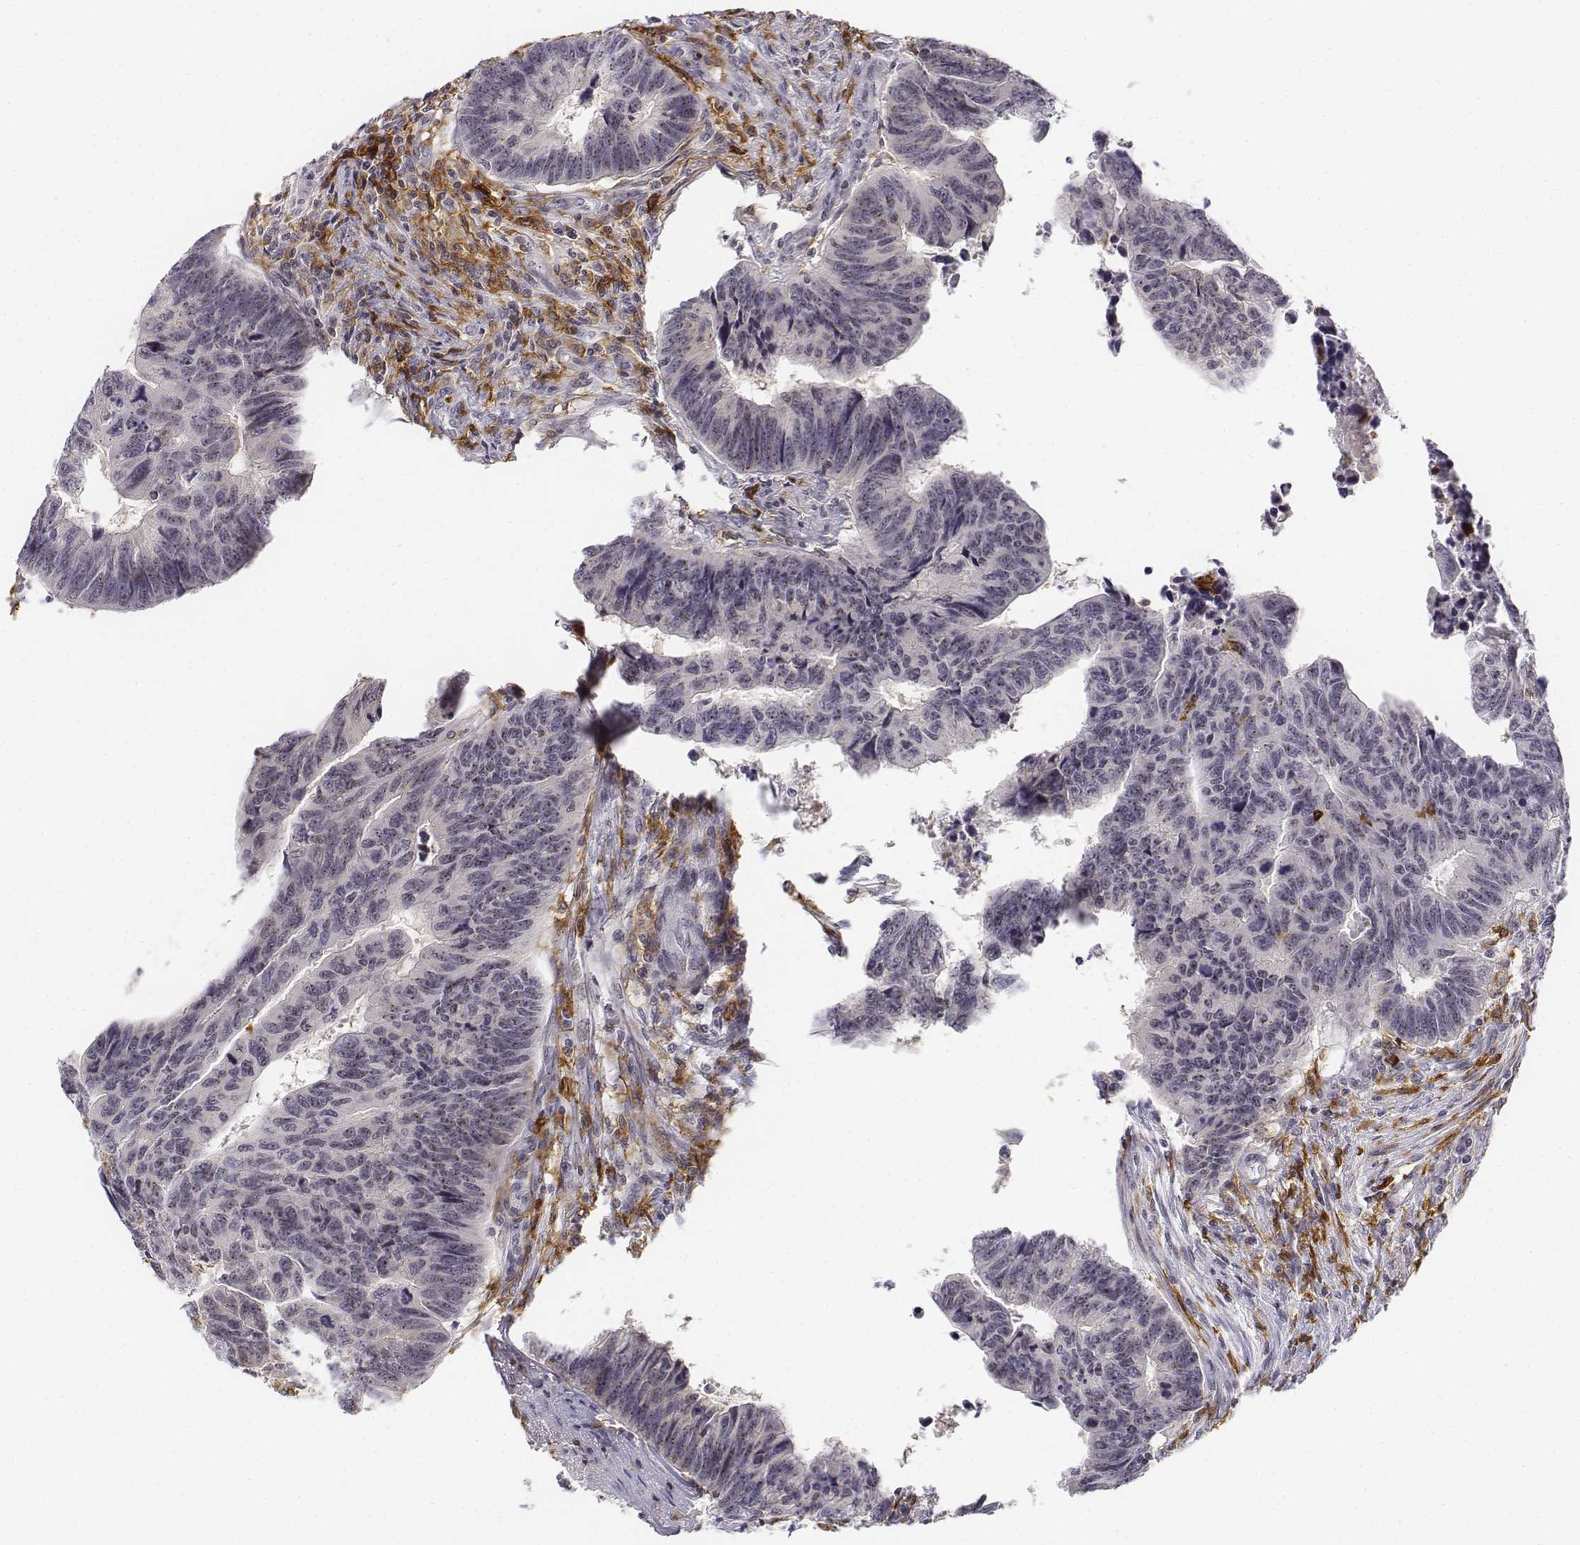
{"staining": {"intensity": "negative", "quantity": "none", "location": "none"}, "tissue": "colorectal cancer", "cell_type": "Tumor cells", "image_type": "cancer", "snomed": [{"axis": "morphology", "description": "Adenocarcinoma, NOS"}, {"axis": "topography", "description": "Rectum"}], "caption": "Colorectal cancer was stained to show a protein in brown. There is no significant staining in tumor cells.", "gene": "CD14", "patient": {"sex": "female", "age": 85}}